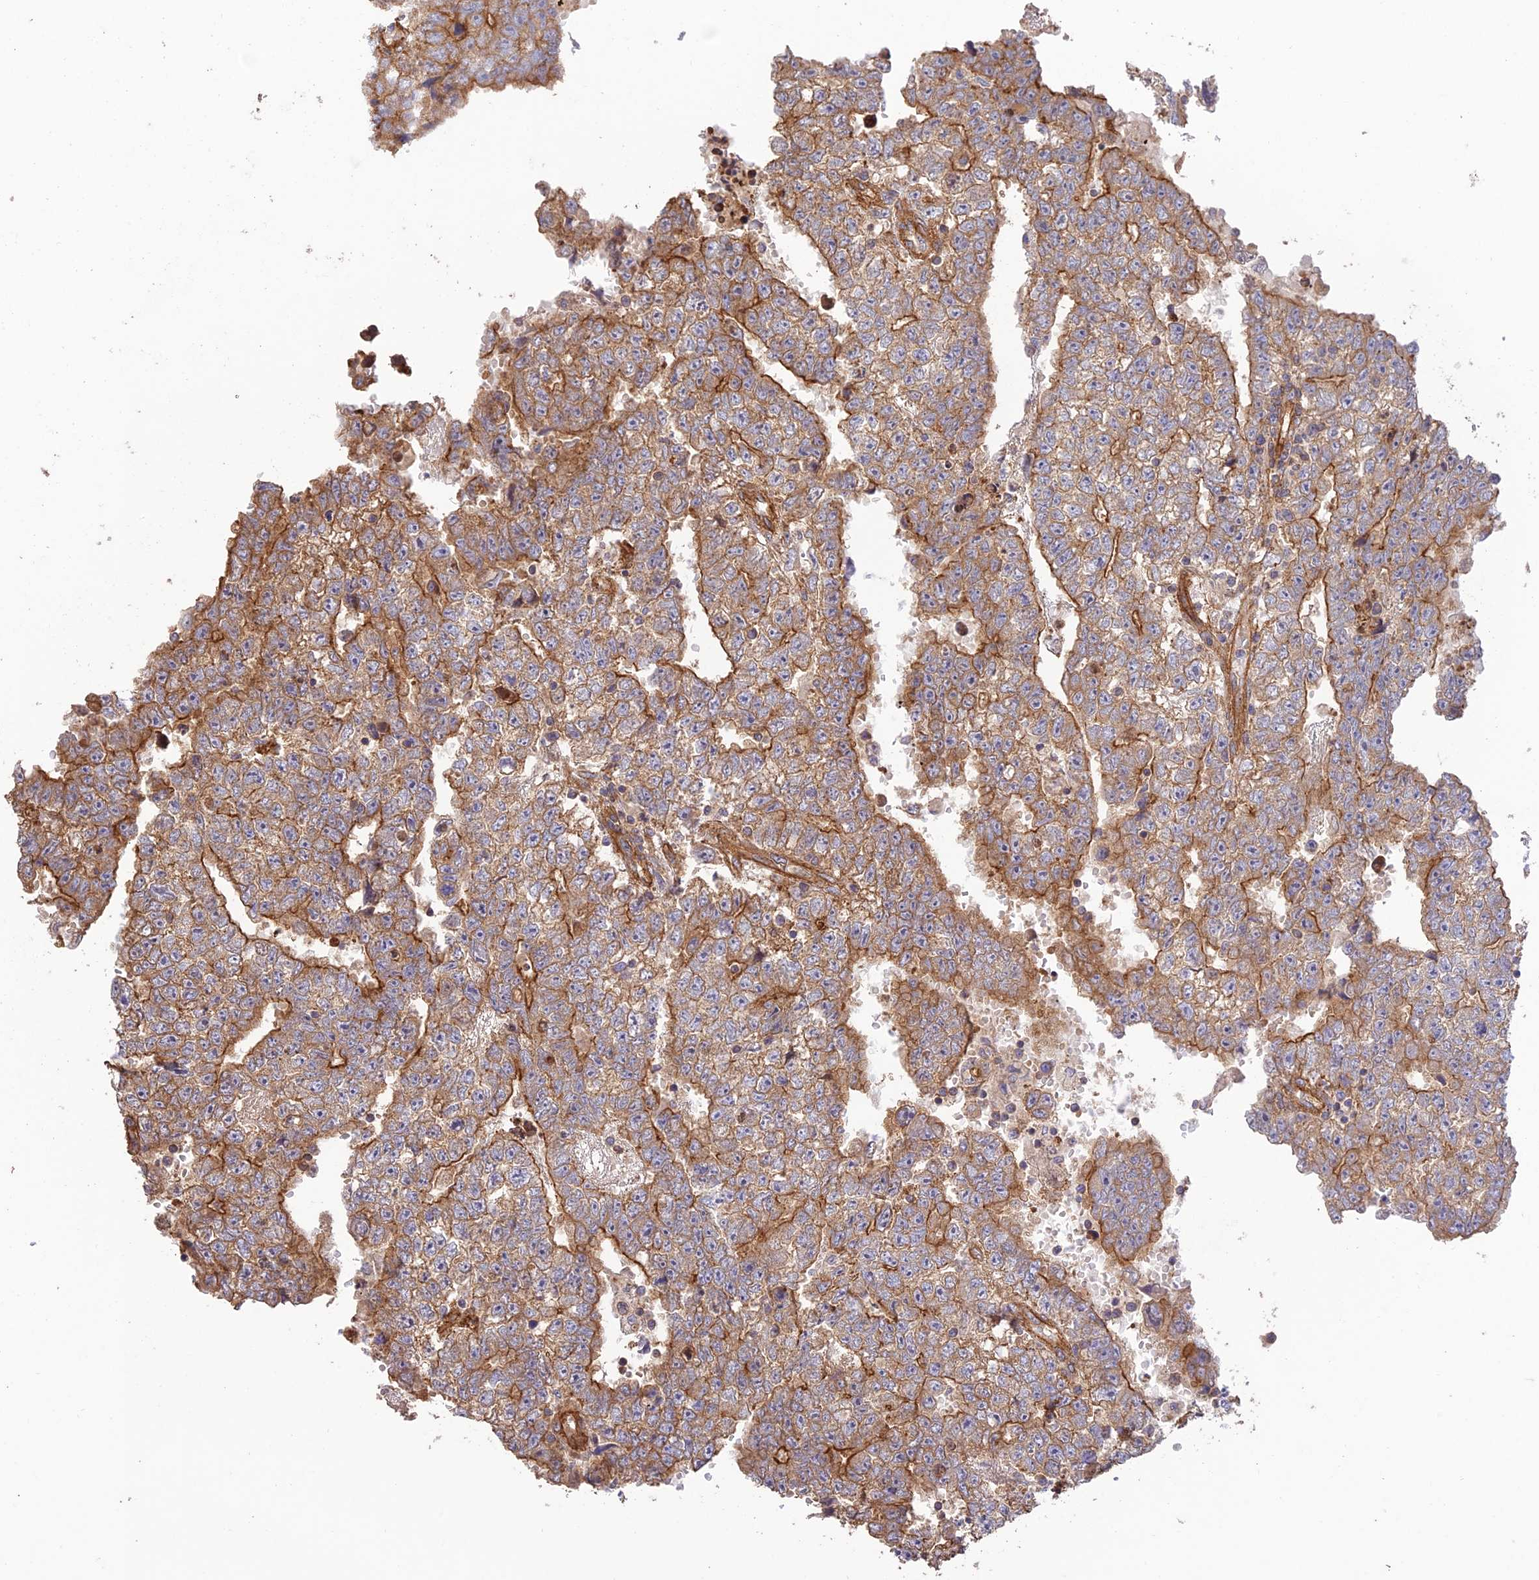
{"staining": {"intensity": "moderate", "quantity": ">75%", "location": "cytoplasmic/membranous"}, "tissue": "testis cancer", "cell_type": "Tumor cells", "image_type": "cancer", "snomed": [{"axis": "morphology", "description": "Carcinoma, Embryonal, NOS"}, {"axis": "topography", "description": "Testis"}], "caption": "This micrograph reveals immunohistochemistry staining of testis embryonal carcinoma, with medium moderate cytoplasmic/membranous staining in about >75% of tumor cells.", "gene": "HOMER2", "patient": {"sex": "male", "age": 25}}